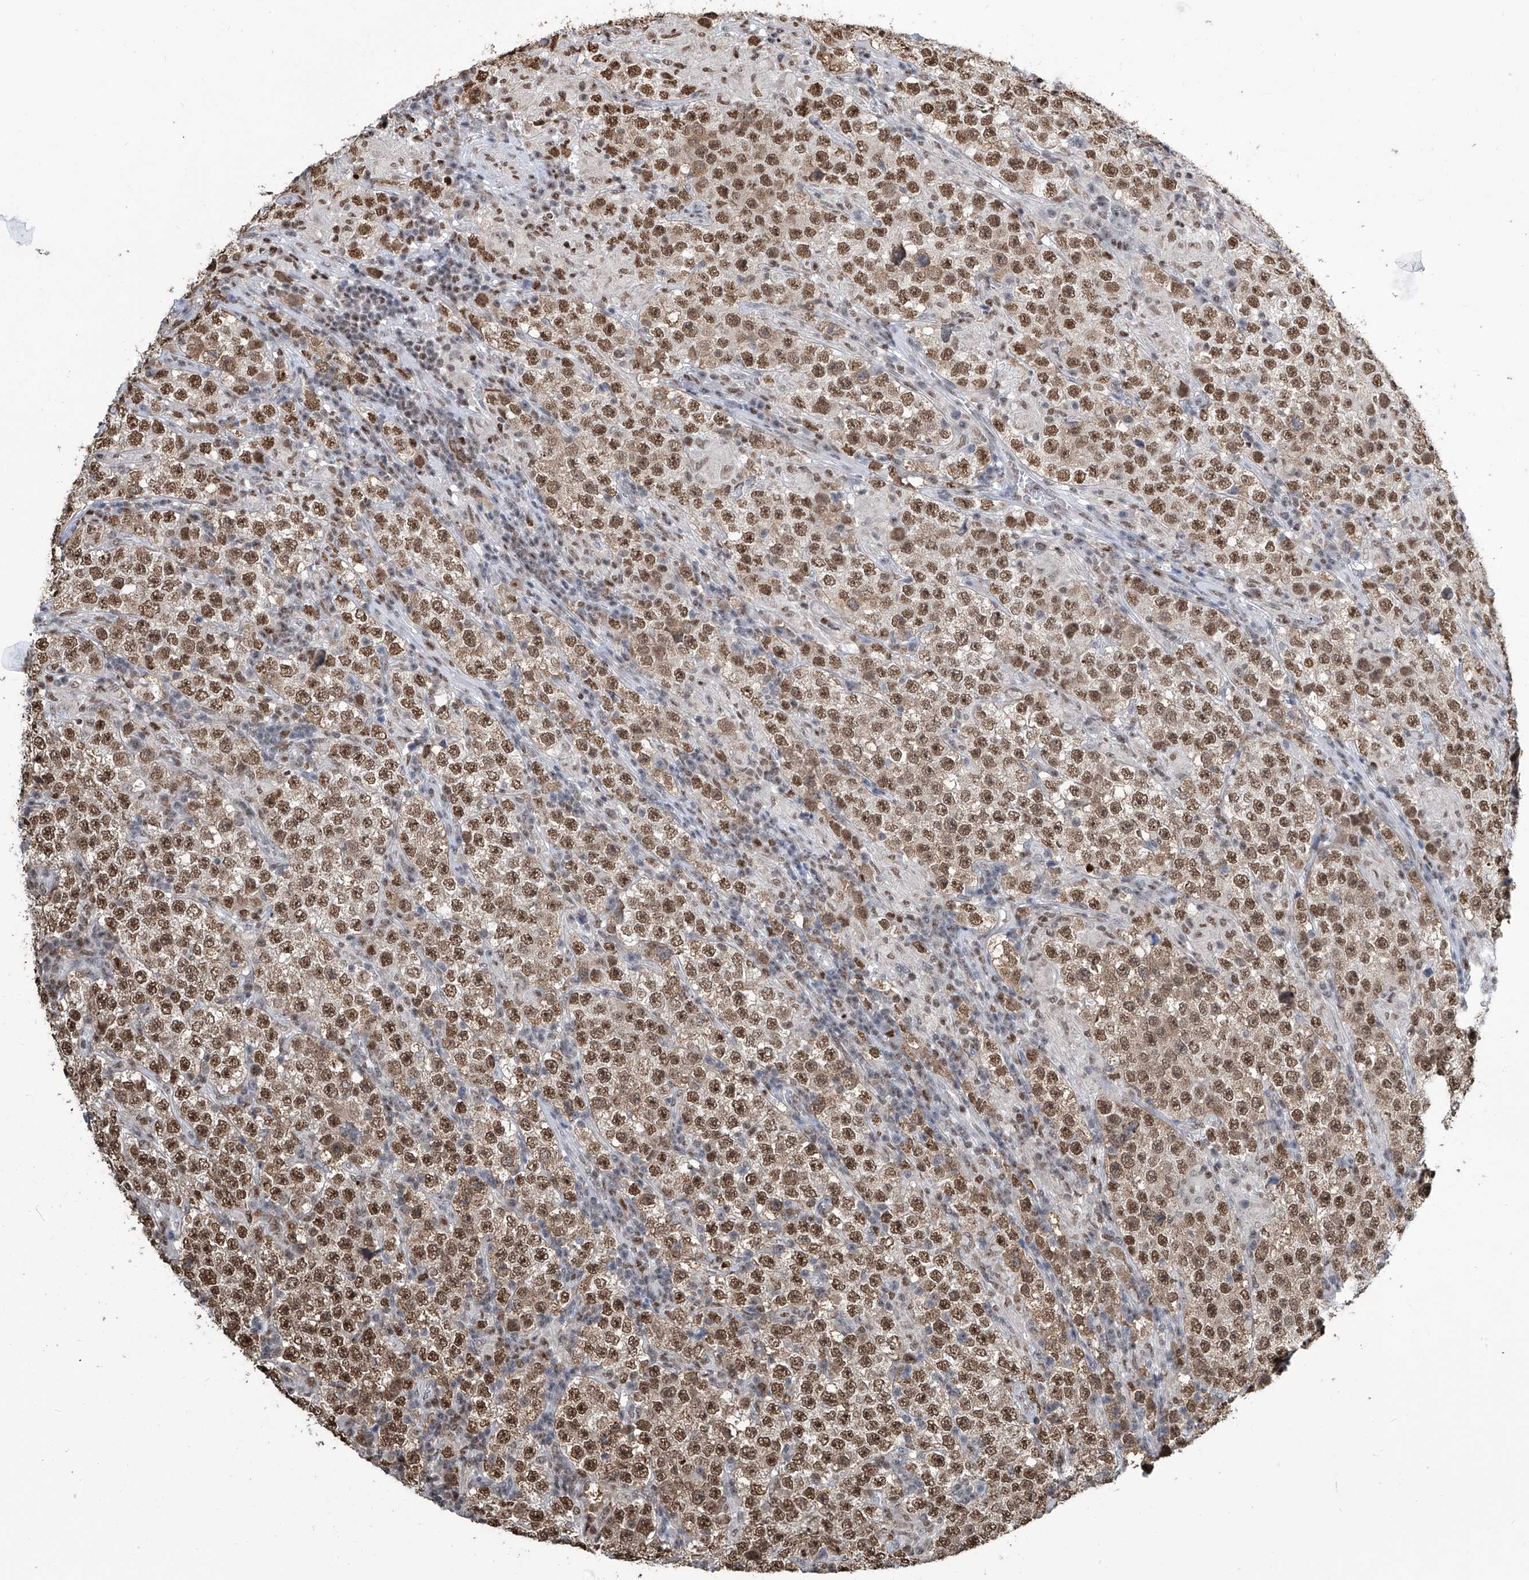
{"staining": {"intensity": "moderate", "quantity": ">75%", "location": "nuclear"}, "tissue": "testis cancer", "cell_type": "Tumor cells", "image_type": "cancer", "snomed": [{"axis": "morphology", "description": "Normal tissue, NOS"}, {"axis": "morphology", "description": "Urothelial carcinoma, High grade"}, {"axis": "morphology", "description": "Seminoma, NOS"}, {"axis": "morphology", "description": "Carcinoma, Embryonal, NOS"}, {"axis": "topography", "description": "Urinary bladder"}, {"axis": "topography", "description": "Testis"}], "caption": "Protein expression analysis of human testis cancer reveals moderate nuclear staining in about >75% of tumor cells.", "gene": "SREBF2", "patient": {"sex": "male", "age": 41}}